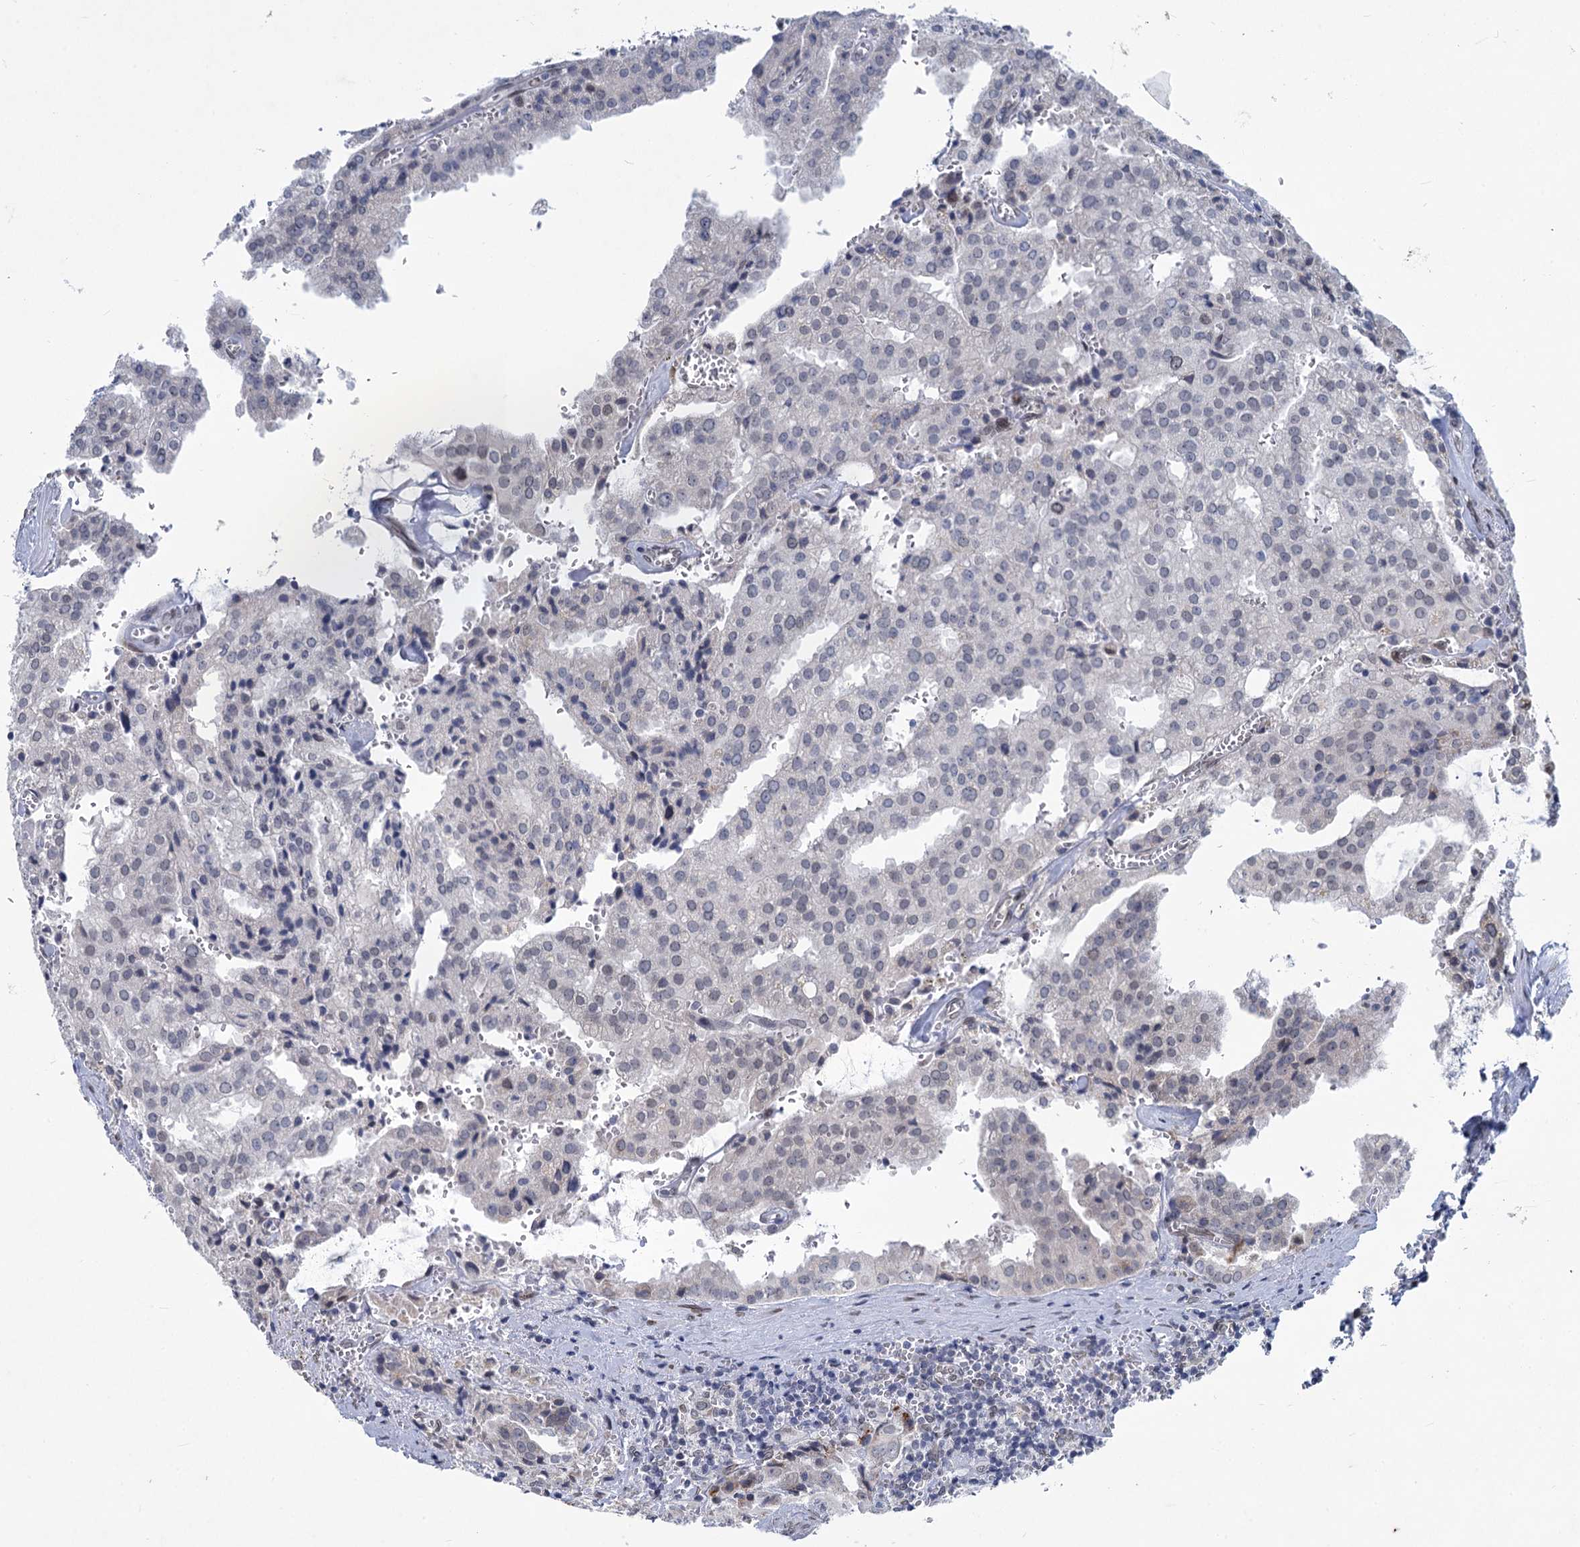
{"staining": {"intensity": "negative", "quantity": "none", "location": "none"}, "tissue": "prostate cancer", "cell_type": "Tumor cells", "image_type": "cancer", "snomed": [{"axis": "morphology", "description": "Adenocarcinoma, High grade"}, {"axis": "topography", "description": "Prostate"}], "caption": "Immunohistochemistry micrograph of neoplastic tissue: adenocarcinoma (high-grade) (prostate) stained with DAB exhibits no significant protein staining in tumor cells.", "gene": "PRSS35", "patient": {"sex": "male", "age": 68}}